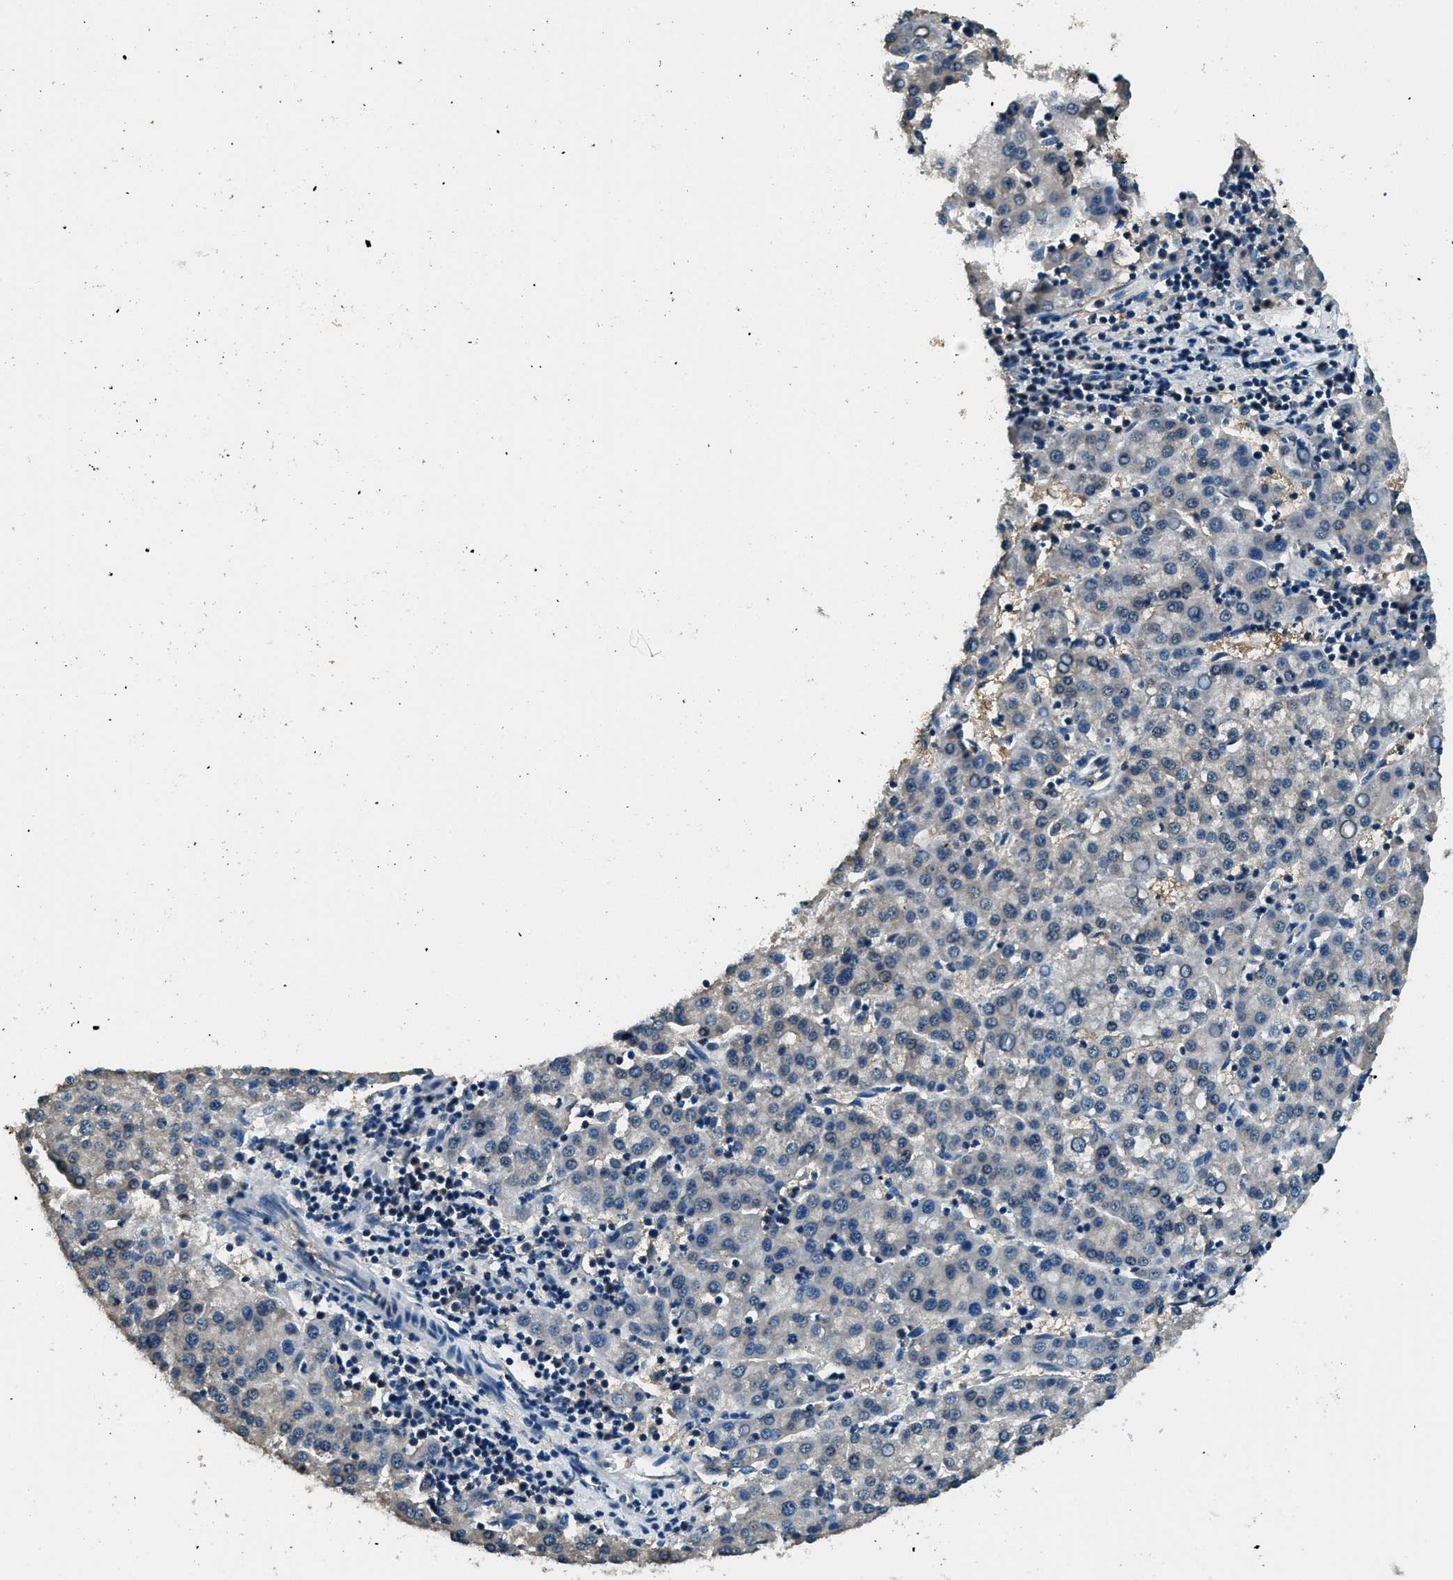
{"staining": {"intensity": "negative", "quantity": "none", "location": "none"}, "tissue": "liver cancer", "cell_type": "Tumor cells", "image_type": "cancer", "snomed": [{"axis": "morphology", "description": "Carcinoma, Hepatocellular, NOS"}, {"axis": "topography", "description": "Liver"}], "caption": "Immunohistochemistry histopathology image of neoplastic tissue: hepatocellular carcinoma (liver) stained with DAB (3,3'-diaminobenzidine) exhibits no significant protein expression in tumor cells.", "gene": "ARFGAP2", "patient": {"sex": "female", "age": 58}}